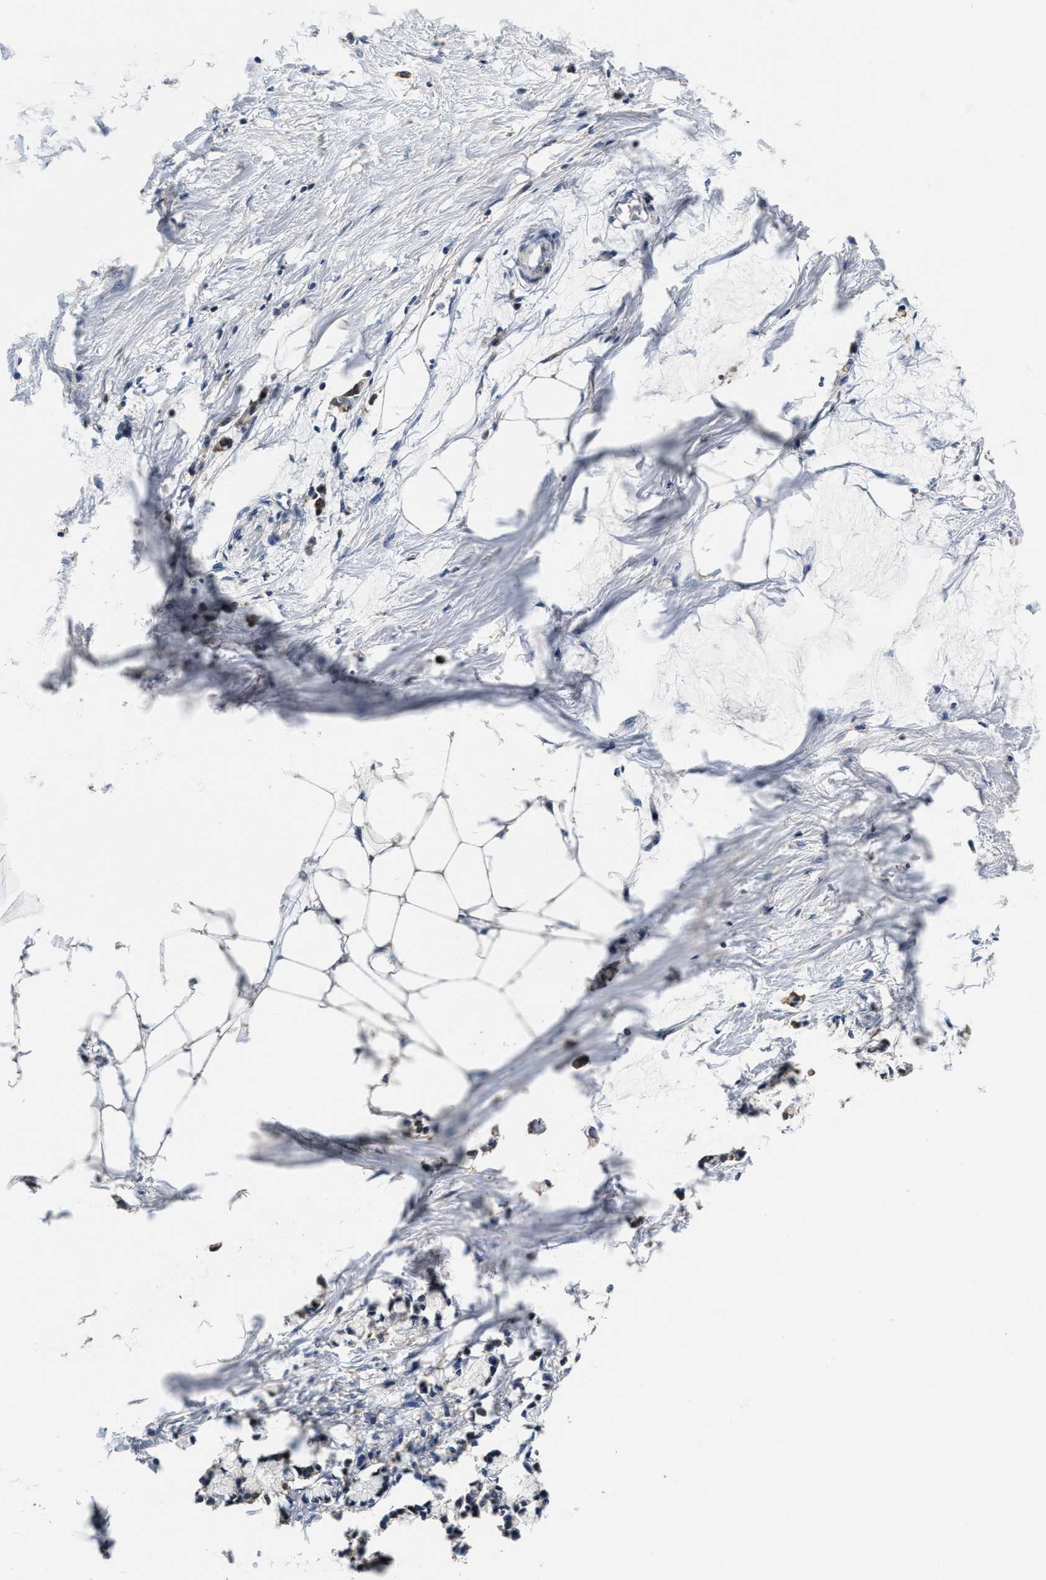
{"staining": {"intensity": "negative", "quantity": "none", "location": "none"}, "tissue": "adipose tissue", "cell_type": "Adipocytes", "image_type": "normal", "snomed": [{"axis": "morphology", "description": "Normal tissue, NOS"}, {"axis": "morphology", "description": "Adenocarcinoma, NOS"}, {"axis": "topography", "description": "Colon"}, {"axis": "topography", "description": "Peripheral nerve tissue"}], "caption": "An immunohistochemistry photomicrograph of normal adipose tissue is shown. There is no staining in adipocytes of adipose tissue.", "gene": "ANKIB1", "patient": {"sex": "male", "age": 14}}